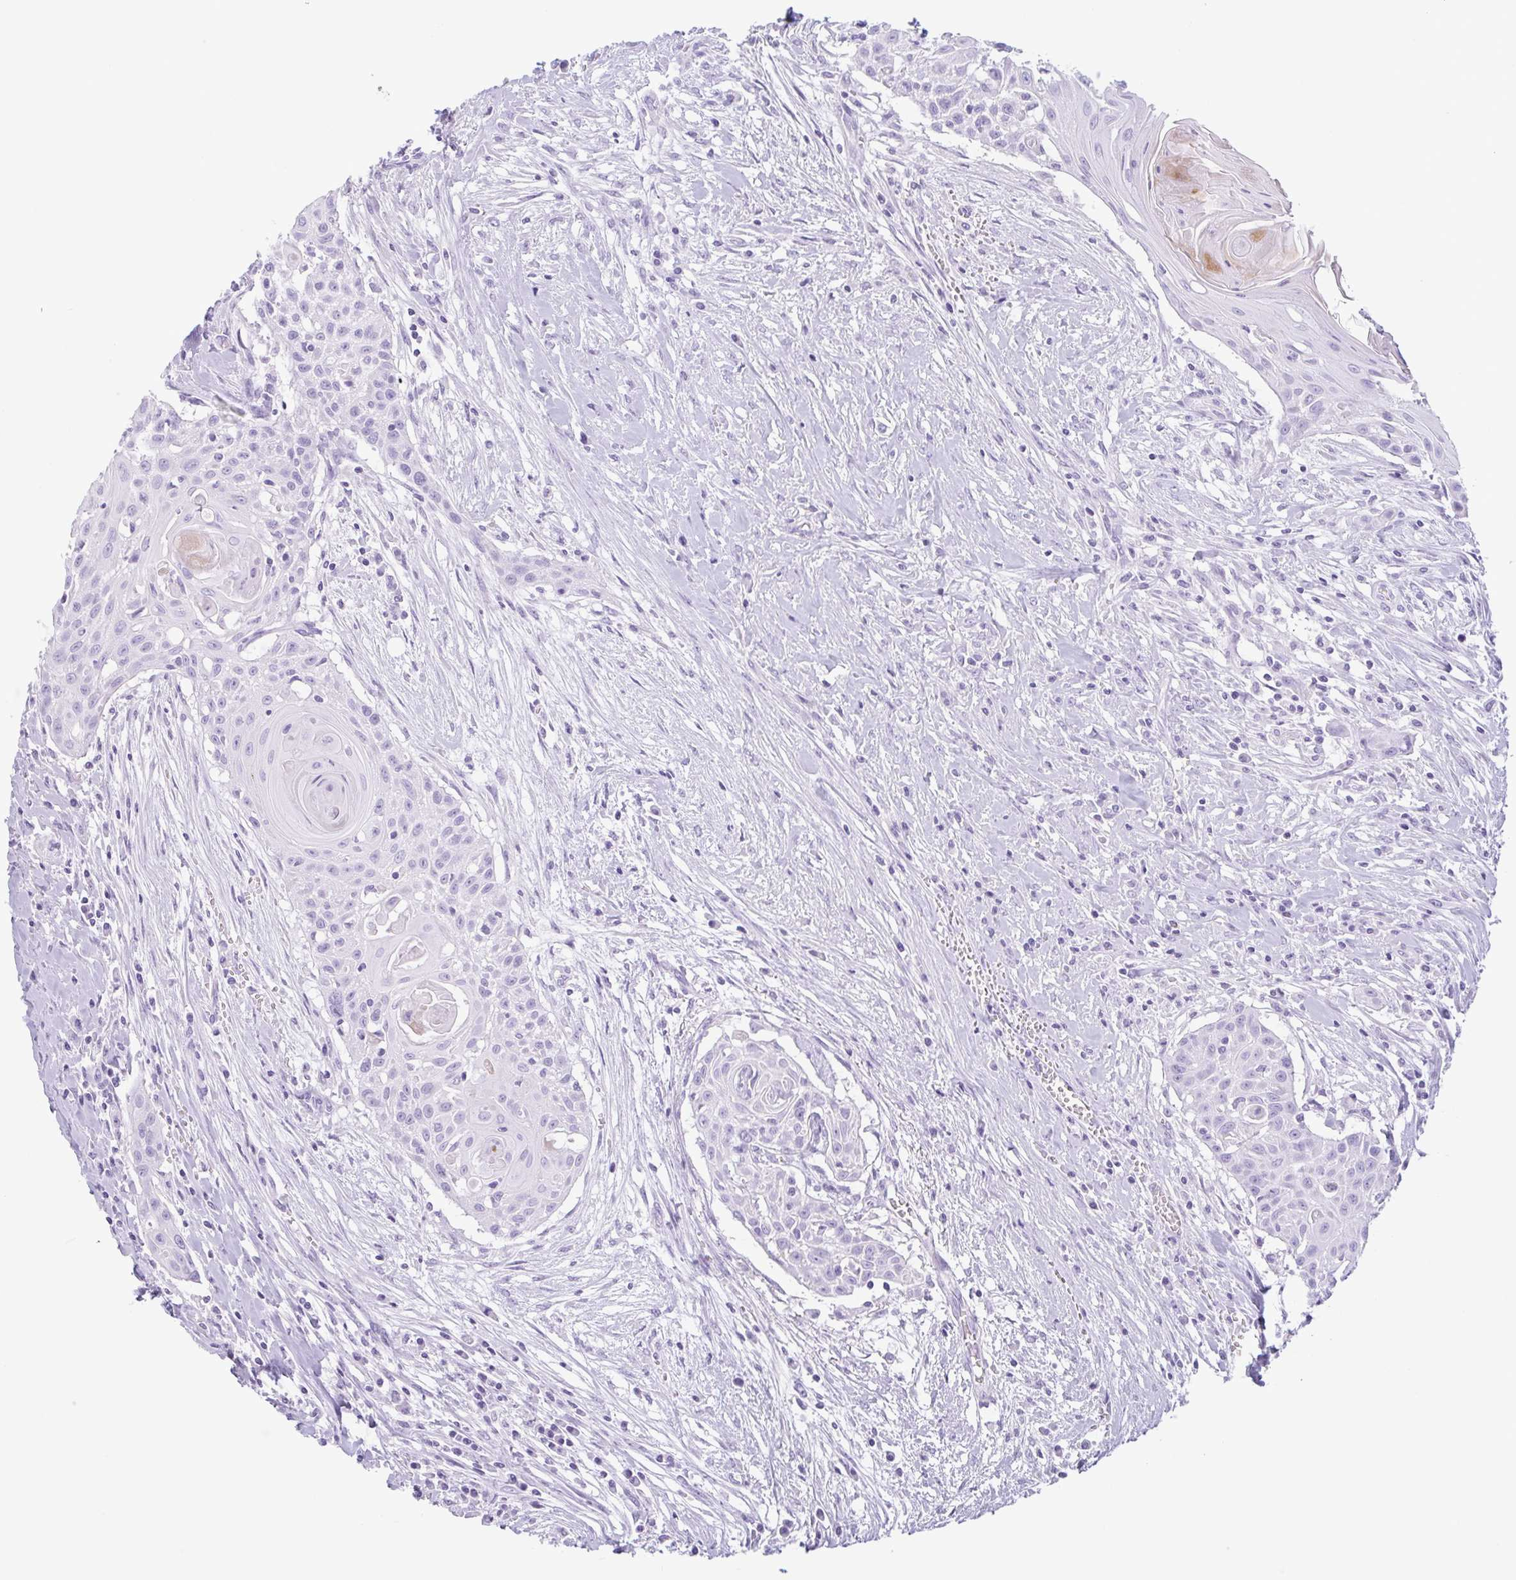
{"staining": {"intensity": "negative", "quantity": "none", "location": "none"}, "tissue": "head and neck cancer", "cell_type": "Tumor cells", "image_type": "cancer", "snomed": [{"axis": "morphology", "description": "Squamous cell carcinoma, NOS"}, {"axis": "topography", "description": "Lymph node"}, {"axis": "topography", "description": "Salivary gland"}, {"axis": "topography", "description": "Head-Neck"}], "caption": "Head and neck cancer was stained to show a protein in brown. There is no significant staining in tumor cells.", "gene": "CTSE", "patient": {"sex": "female", "age": 74}}